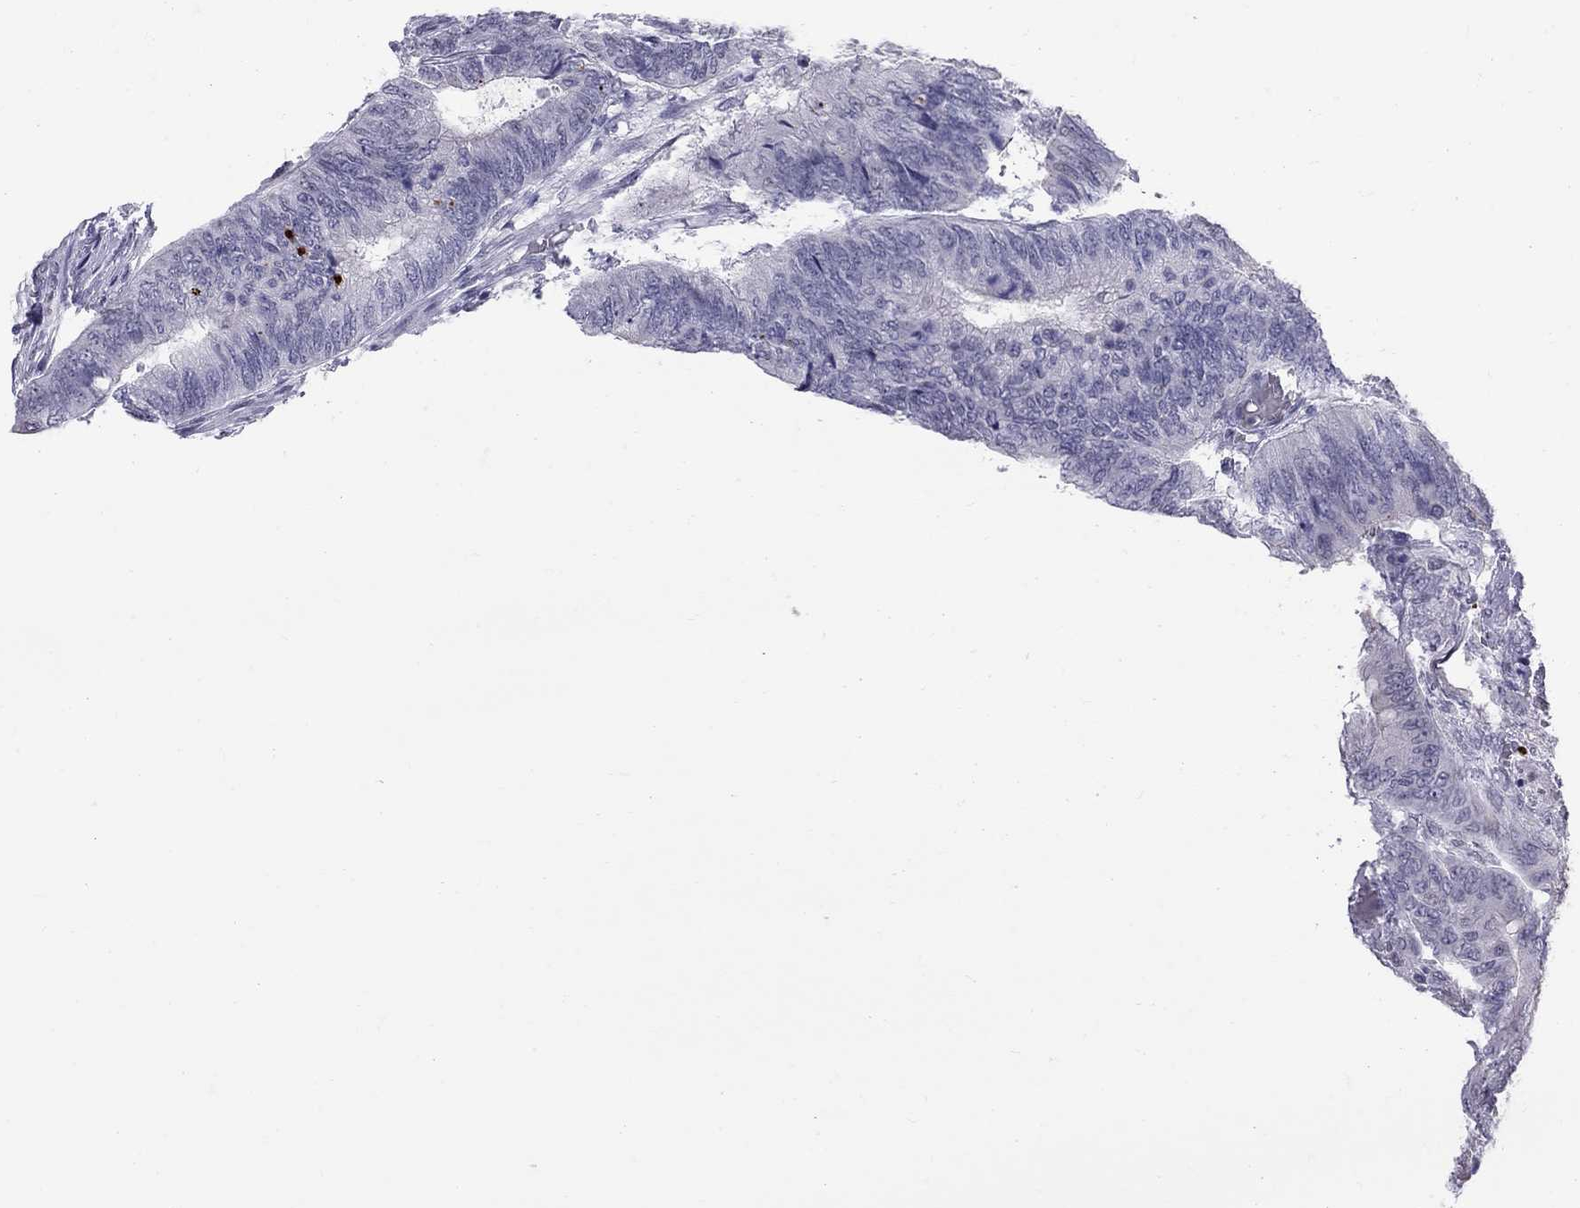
{"staining": {"intensity": "negative", "quantity": "none", "location": "none"}, "tissue": "colorectal cancer", "cell_type": "Tumor cells", "image_type": "cancer", "snomed": [{"axis": "morphology", "description": "Normal tissue, NOS"}, {"axis": "morphology", "description": "Adenocarcinoma, NOS"}, {"axis": "topography", "description": "Rectum"}, {"axis": "topography", "description": "Peripheral nerve tissue"}], "caption": "DAB immunohistochemical staining of human colorectal cancer exhibits no significant staining in tumor cells.", "gene": "MUC15", "patient": {"sex": "male", "age": 92}}